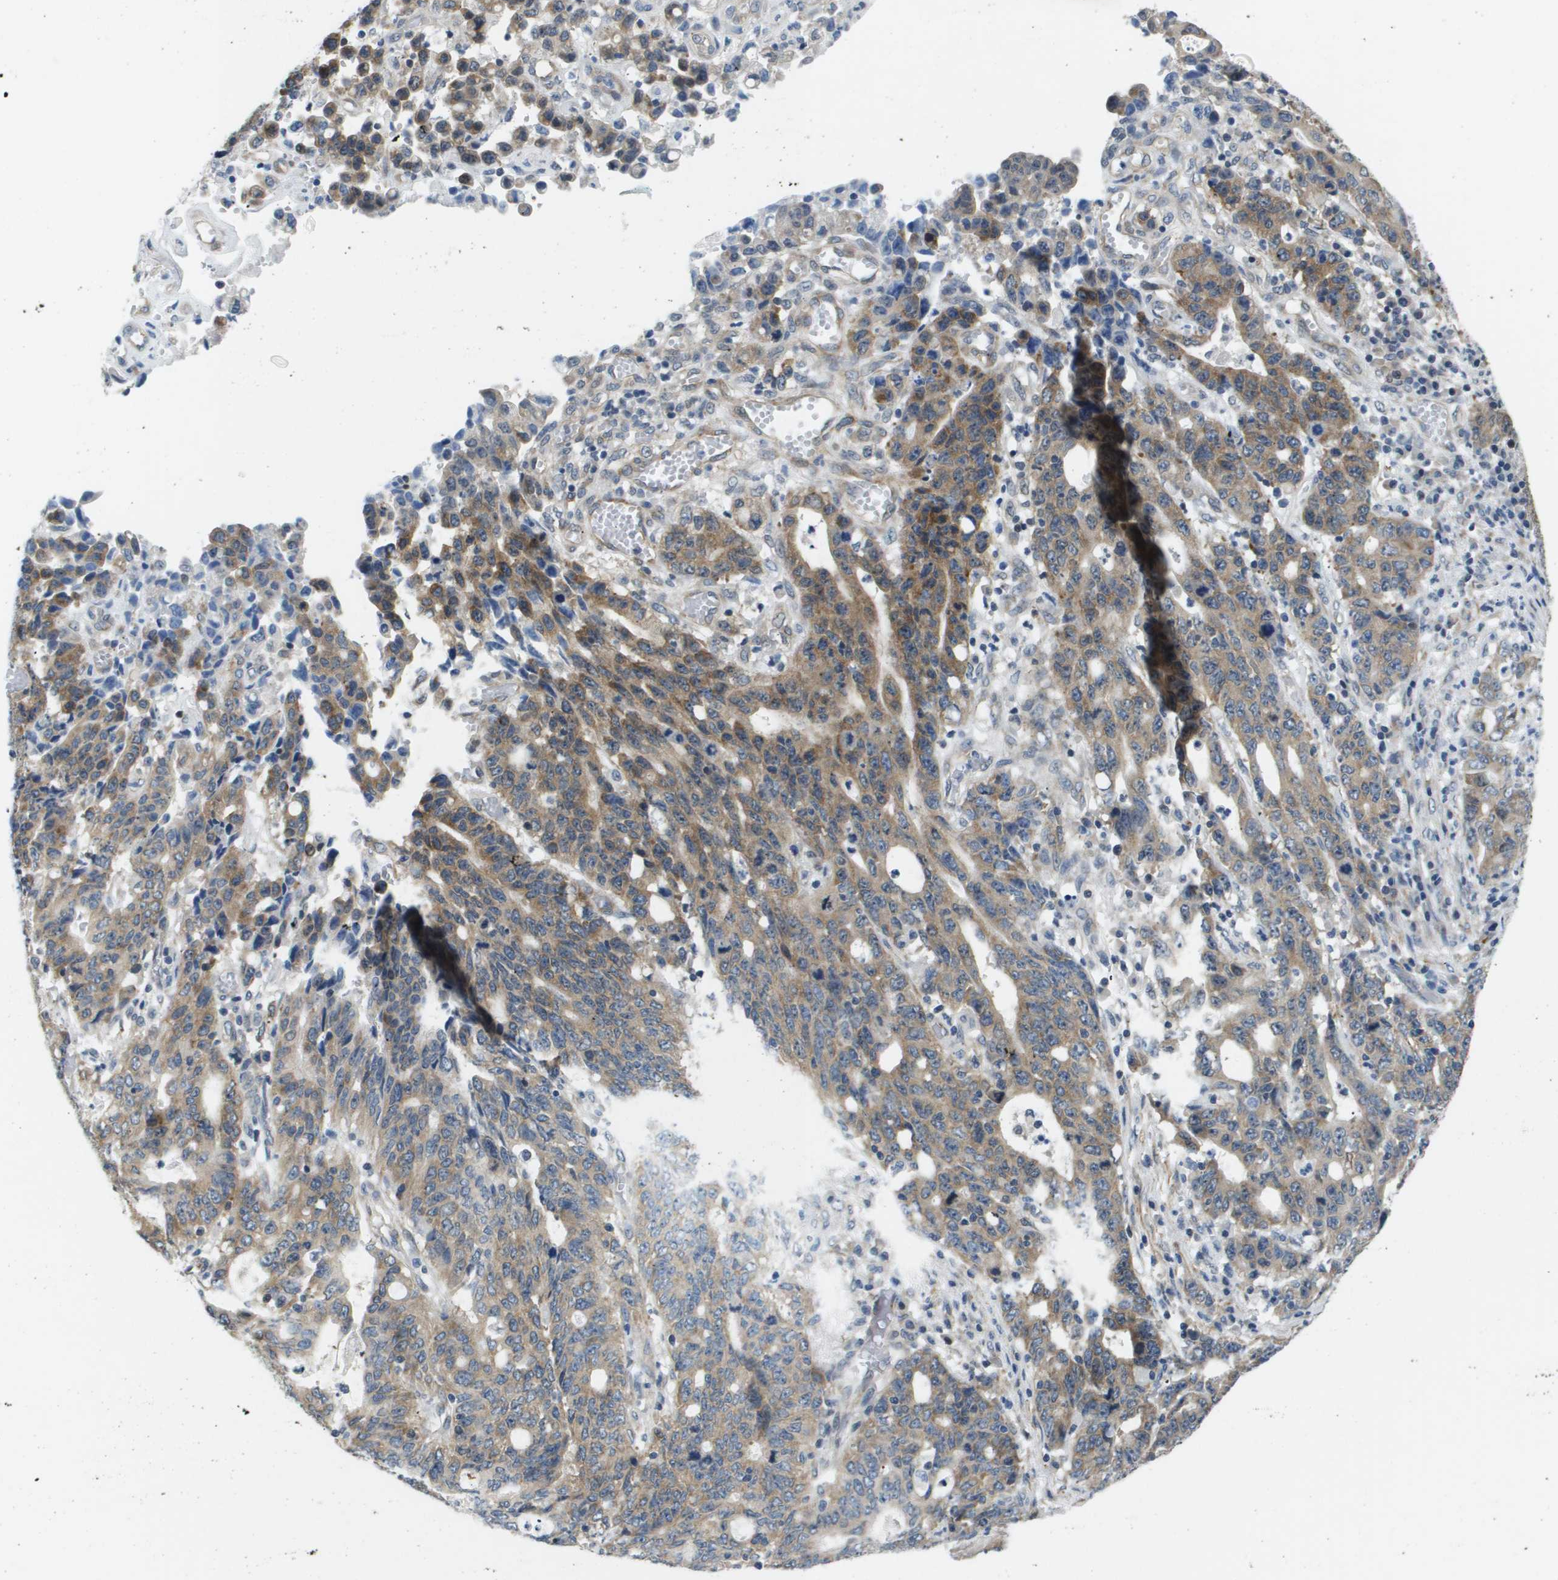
{"staining": {"intensity": "moderate", "quantity": ">75%", "location": "cytoplasmic/membranous"}, "tissue": "stomach cancer", "cell_type": "Tumor cells", "image_type": "cancer", "snomed": [{"axis": "morphology", "description": "Adenocarcinoma, NOS"}, {"axis": "topography", "description": "Stomach, upper"}], "caption": "Immunohistochemical staining of adenocarcinoma (stomach) displays medium levels of moderate cytoplasmic/membranous staining in about >75% of tumor cells.", "gene": "OTUD5", "patient": {"sex": "male", "age": 69}}